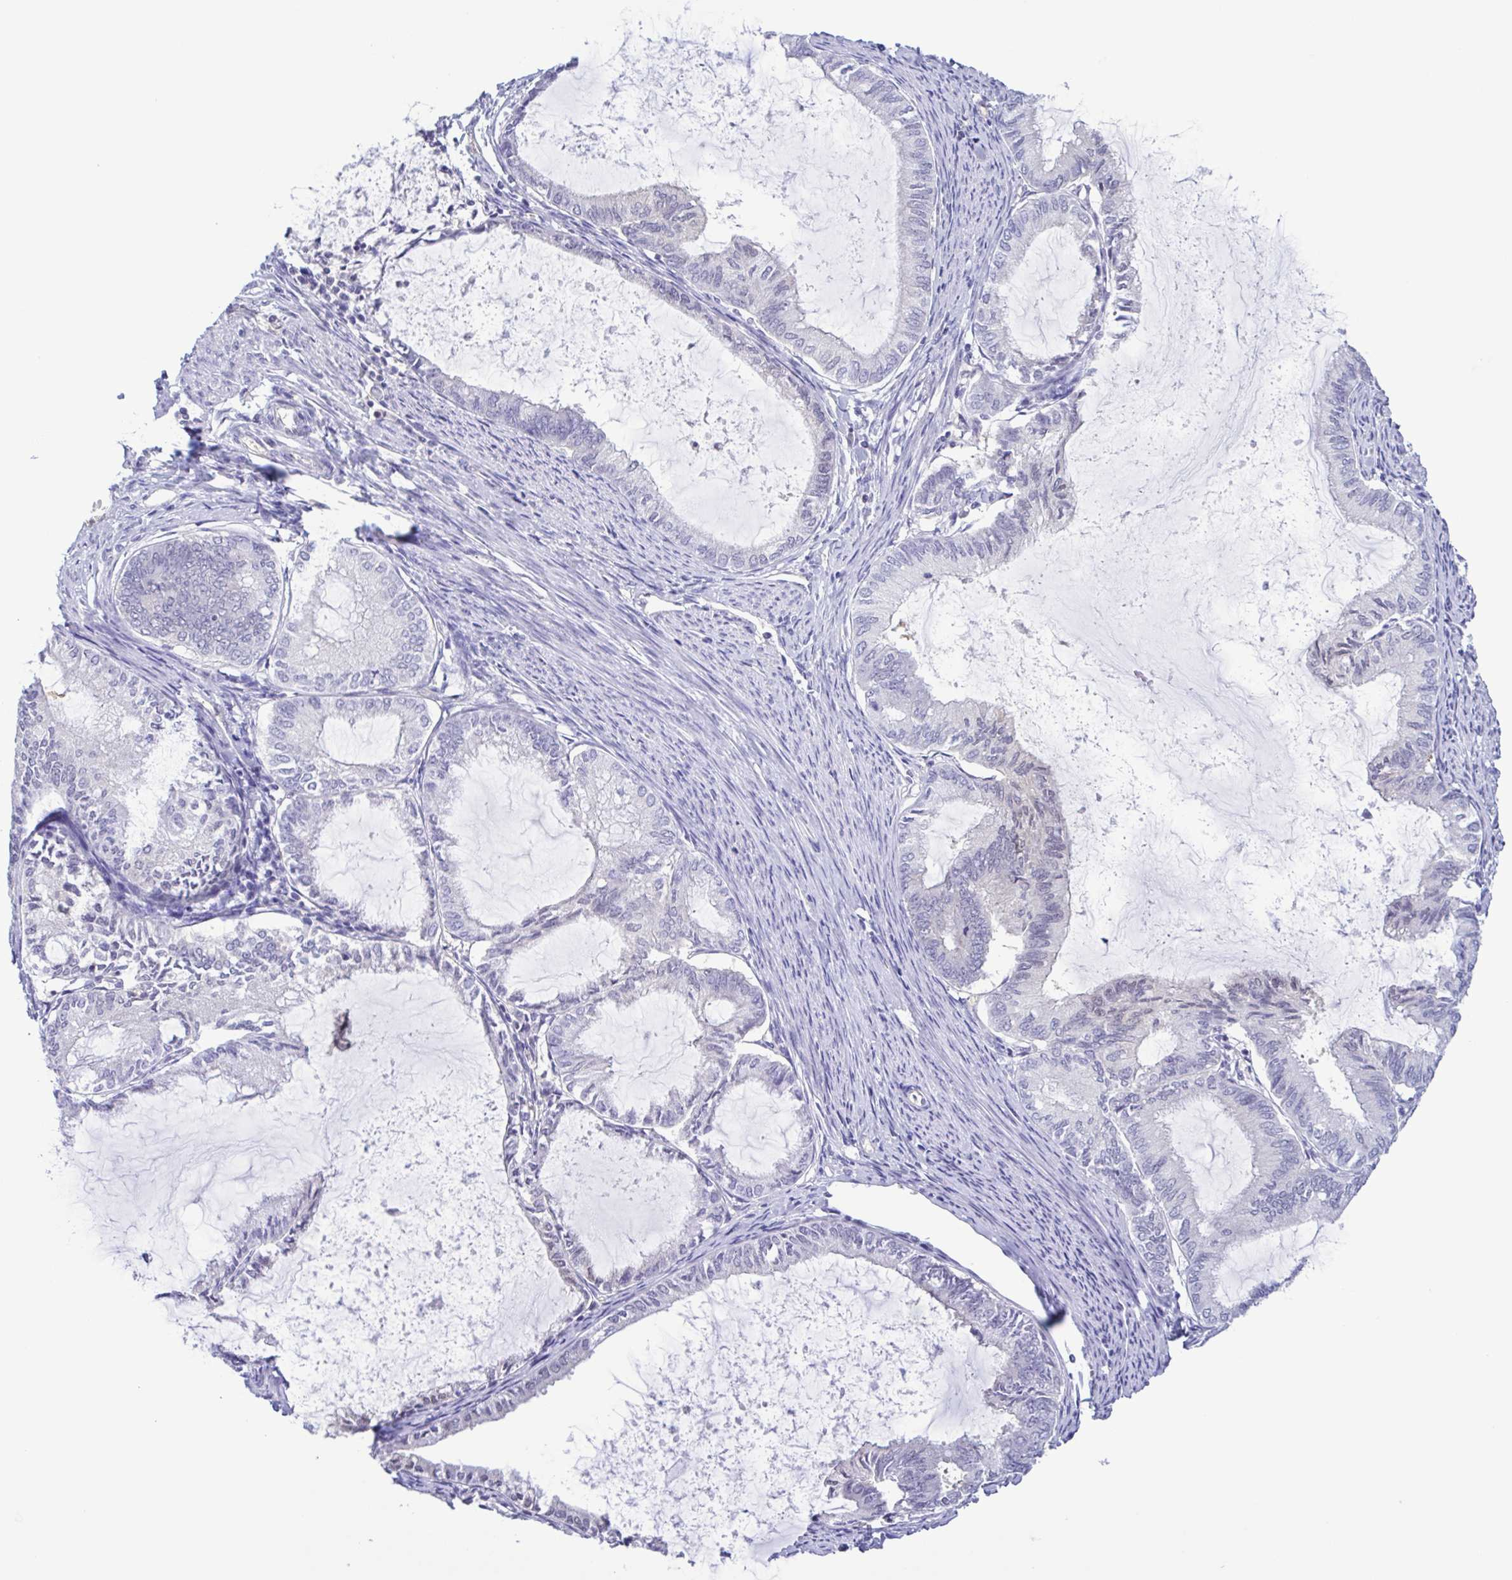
{"staining": {"intensity": "weak", "quantity": "<25%", "location": "nuclear"}, "tissue": "endometrial cancer", "cell_type": "Tumor cells", "image_type": "cancer", "snomed": [{"axis": "morphology", "description": "Adenocarcinoma, NOS"}, {"axis": "topography", "description": "Endometrium"}], "caption": "Micrograph shows no significant protein expression in tumor cells of adenocarcinoma (endometrial). (DAB IHC, high magnification).", "gene": "LDHC", "patient": {"sex": "female", "age": 86}}